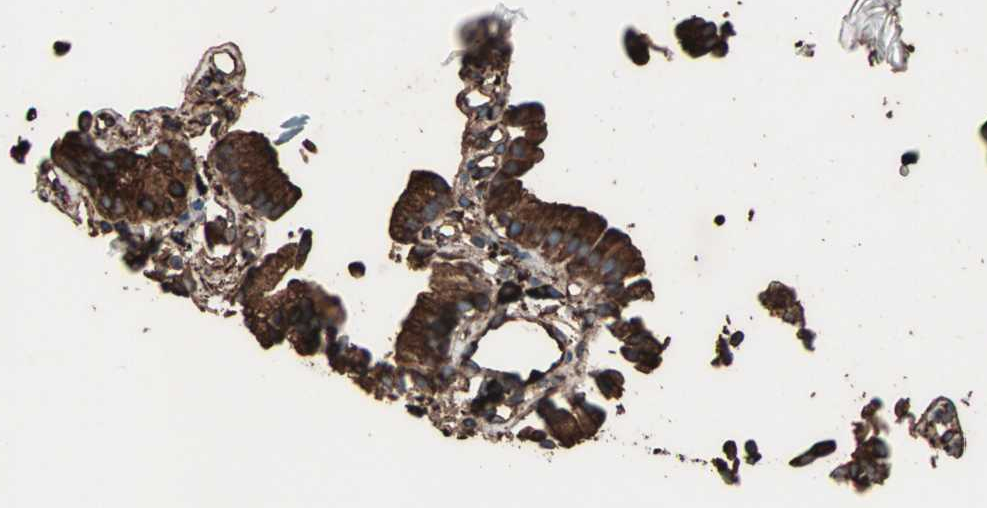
{"staining": {"intensity": "strong", "quantity": ">75%", "location": "cytoplasmic/membranous"}, "tissue": "gallbladder", "cell_type": "Glandular cells", "image_type": "normal", "snomed": [{"axis": "morphology", "description": "Normal tissue, NOS"}, {"axis": "topography", "description": "Gallbladder"}], "caption": "Strong cytoplasmic/membranous positivity is seen in about >75% of glandular cells in normal gallbladder. (DAB (3,3'-diaminobenzidine) = brown stain, brightfield microscopy at high magnification).", "gene": "HSP90B1", "patient": {"sex": "male", "age": 65}}